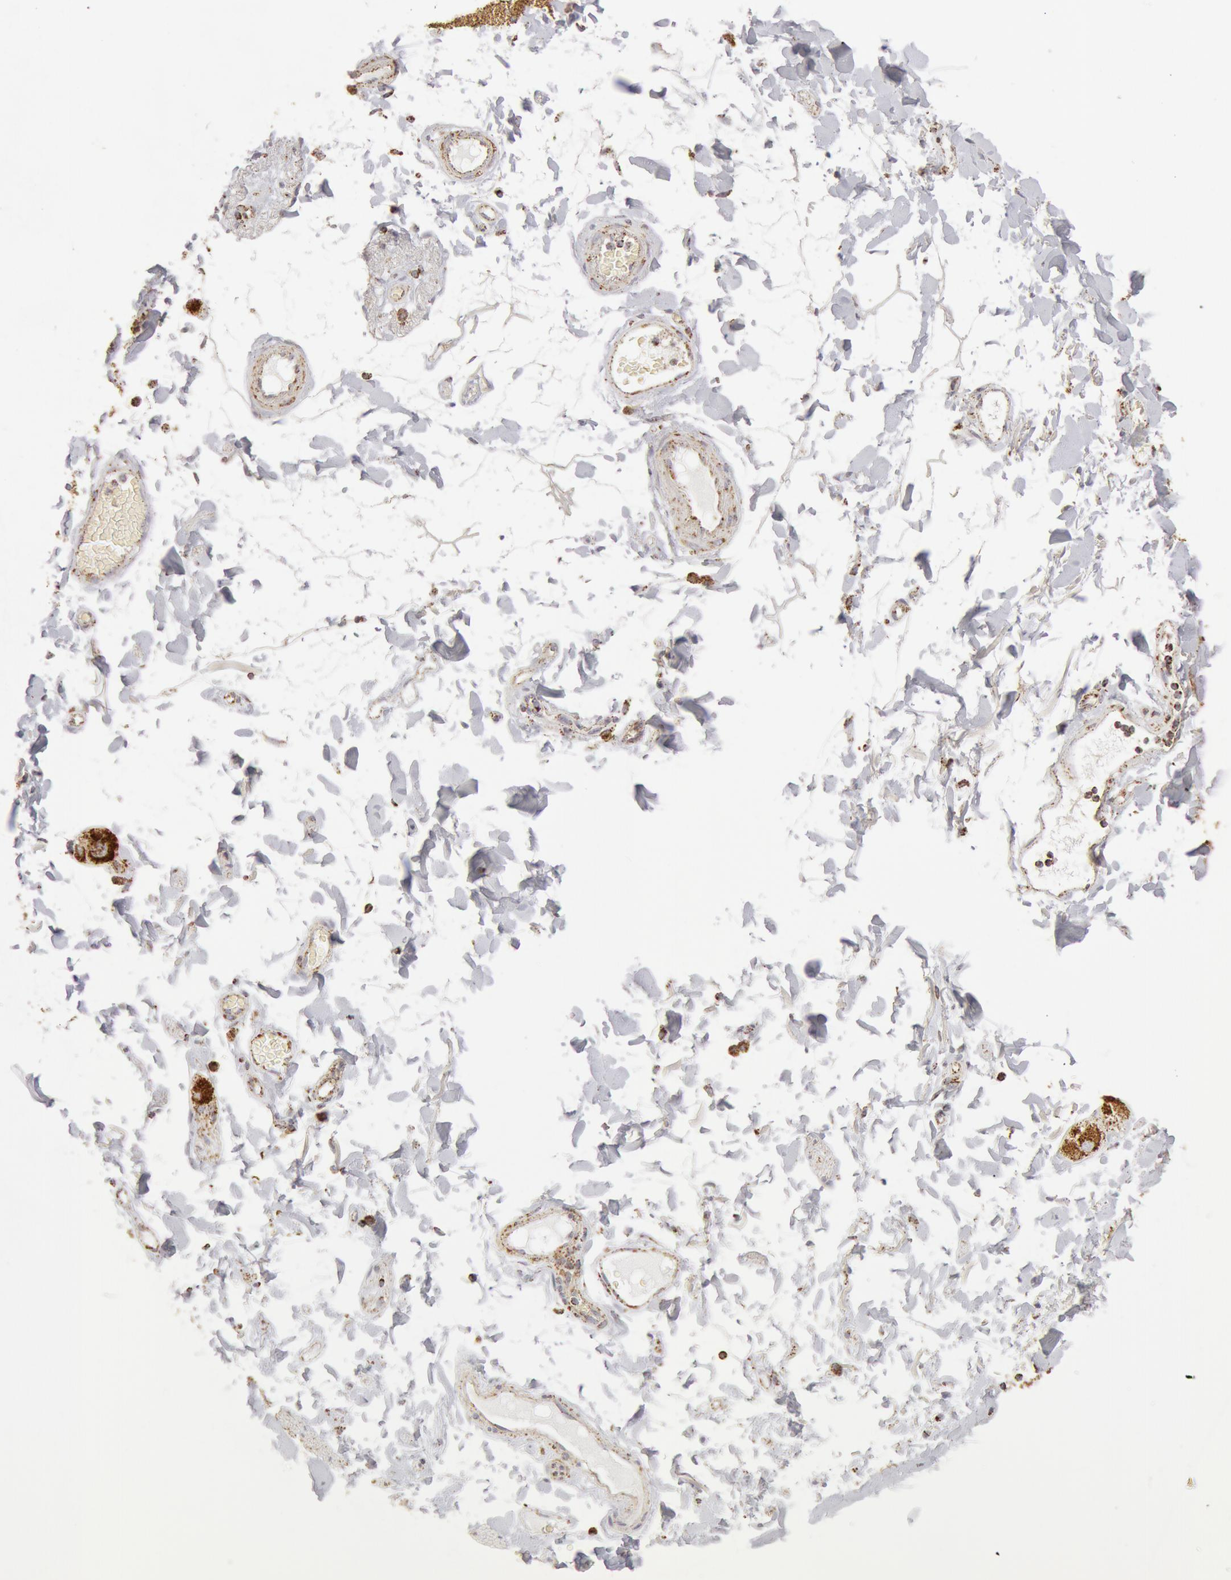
{"staining": {"intensity": "moderate", "quantity": ">75%", "location": "cytoplasmic/membranous"}, "tissue": "adipose tissue", "cell_type": "Adipocytes", "image_type": "normal", "snomed": [{"axis": "morphology", "description": "Normal tissue, NOS"}, {"axis": "topography", "description": "Duodenum"}], "caption": "Unremarkable adipose tissue exhibits moderate cytoplasmic/membranous expression in approximately >75% of adipocytes, visualized by immunohistochemistry.", "gene": "ATP5F1B", "patient": {"sex": "male", "age": 63}}